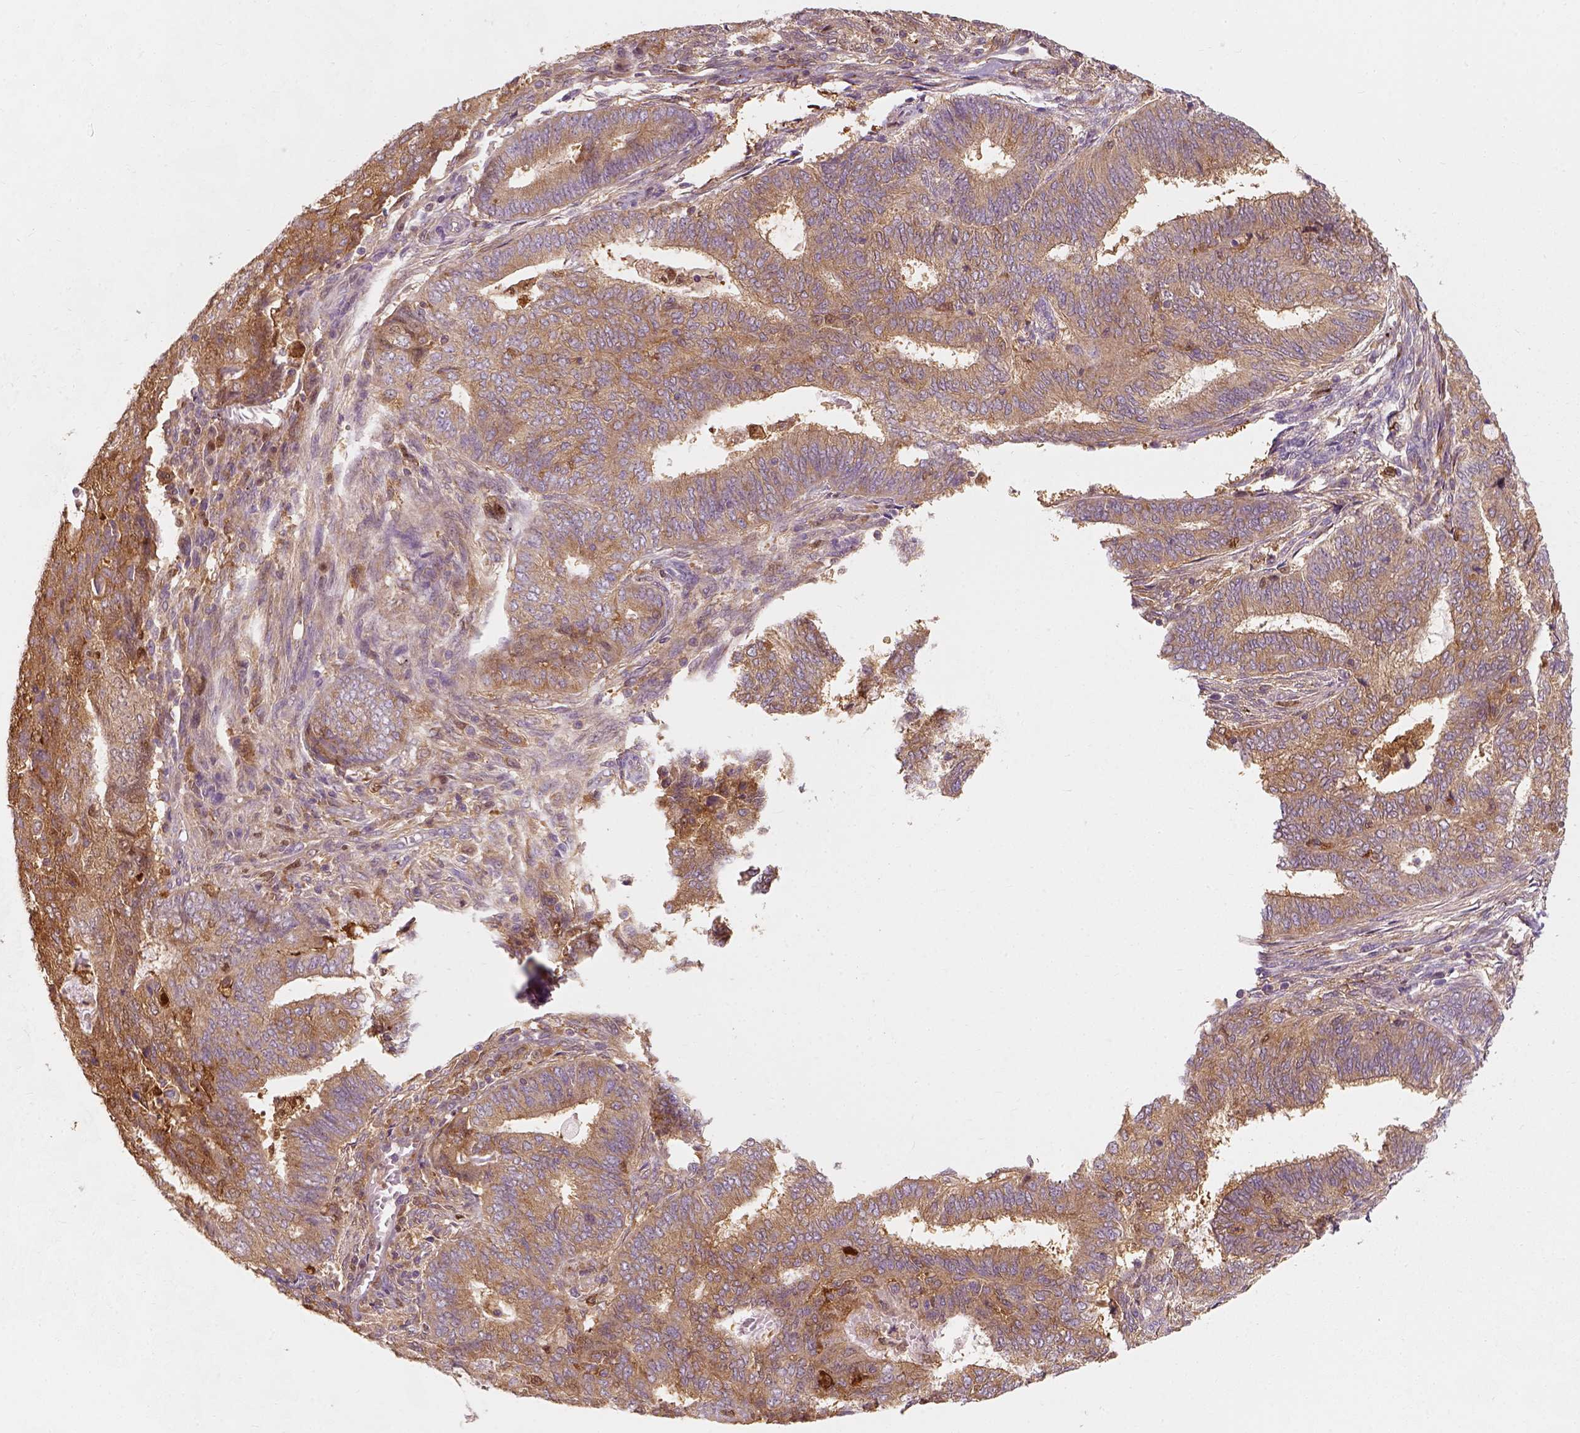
{"staining": {"intensity": "moderate", "quantity": "25%-75%", "location": "cytoplasmic/membranous"}, "tissue": "endometrial cancer", "cell_type": "Tumor cells", "image_type": "cancer", "snomed": [{"axis": "morphology", "description": "Adenocarcinoma, NOS"}, {"axis": "topography", "description": "Endometrium"}], "caption": "Immunohistochemistry (IHC) of endometrial cancer shows medium levels of moderate cytoplasmic/membranous staining in approximately 25%-75% of tumor cells.", "gene": "SQSTM1", "patient": {"sex": "female", "age": 62}}